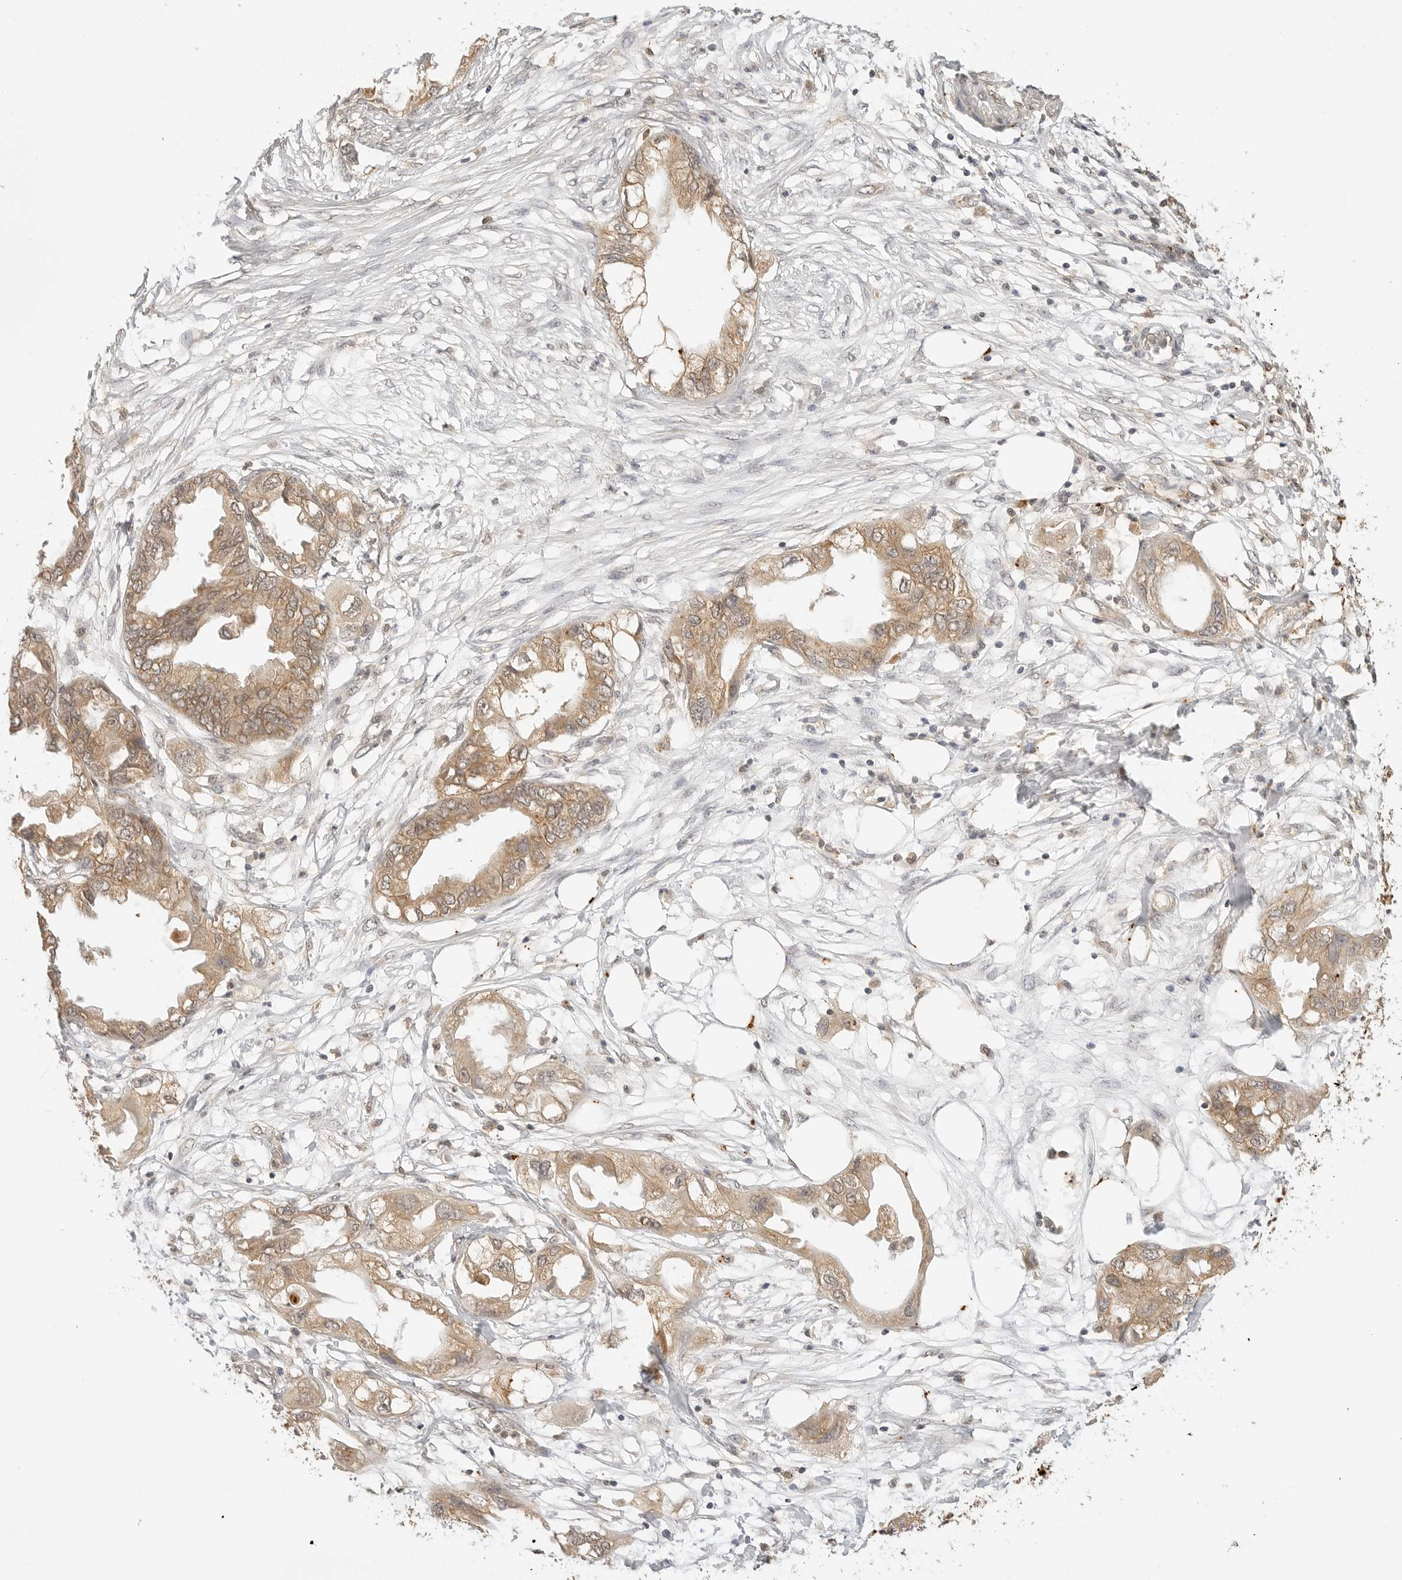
{"staining": {"intensity": "moderate", "quantity": ">75%", "location": "cytoplasmic/membranous"}, "tissue": "endometrial cancer", "cell_type": "Tumor cells", "image_type": "cancer", "snomed": [{"axis": "morphology", "description": "Adenocarcinoma, NOS"}, {"axis": "morphology", "description": "Adenocarcinoma, metastatic, NOS"}, {"axis": "topography", "description": "Adipose tissue"}, {"axis": "topography", "description": "Endometrium"}], "caption": "About >75% of tumor cells in human endometrial cancer reveal moderate cytoplasmic/membranous protein positivity as visualized by brown immunohistochemical staining.", "gene": "EPHA1", "patient": {"sex": "female", "age": 67}}